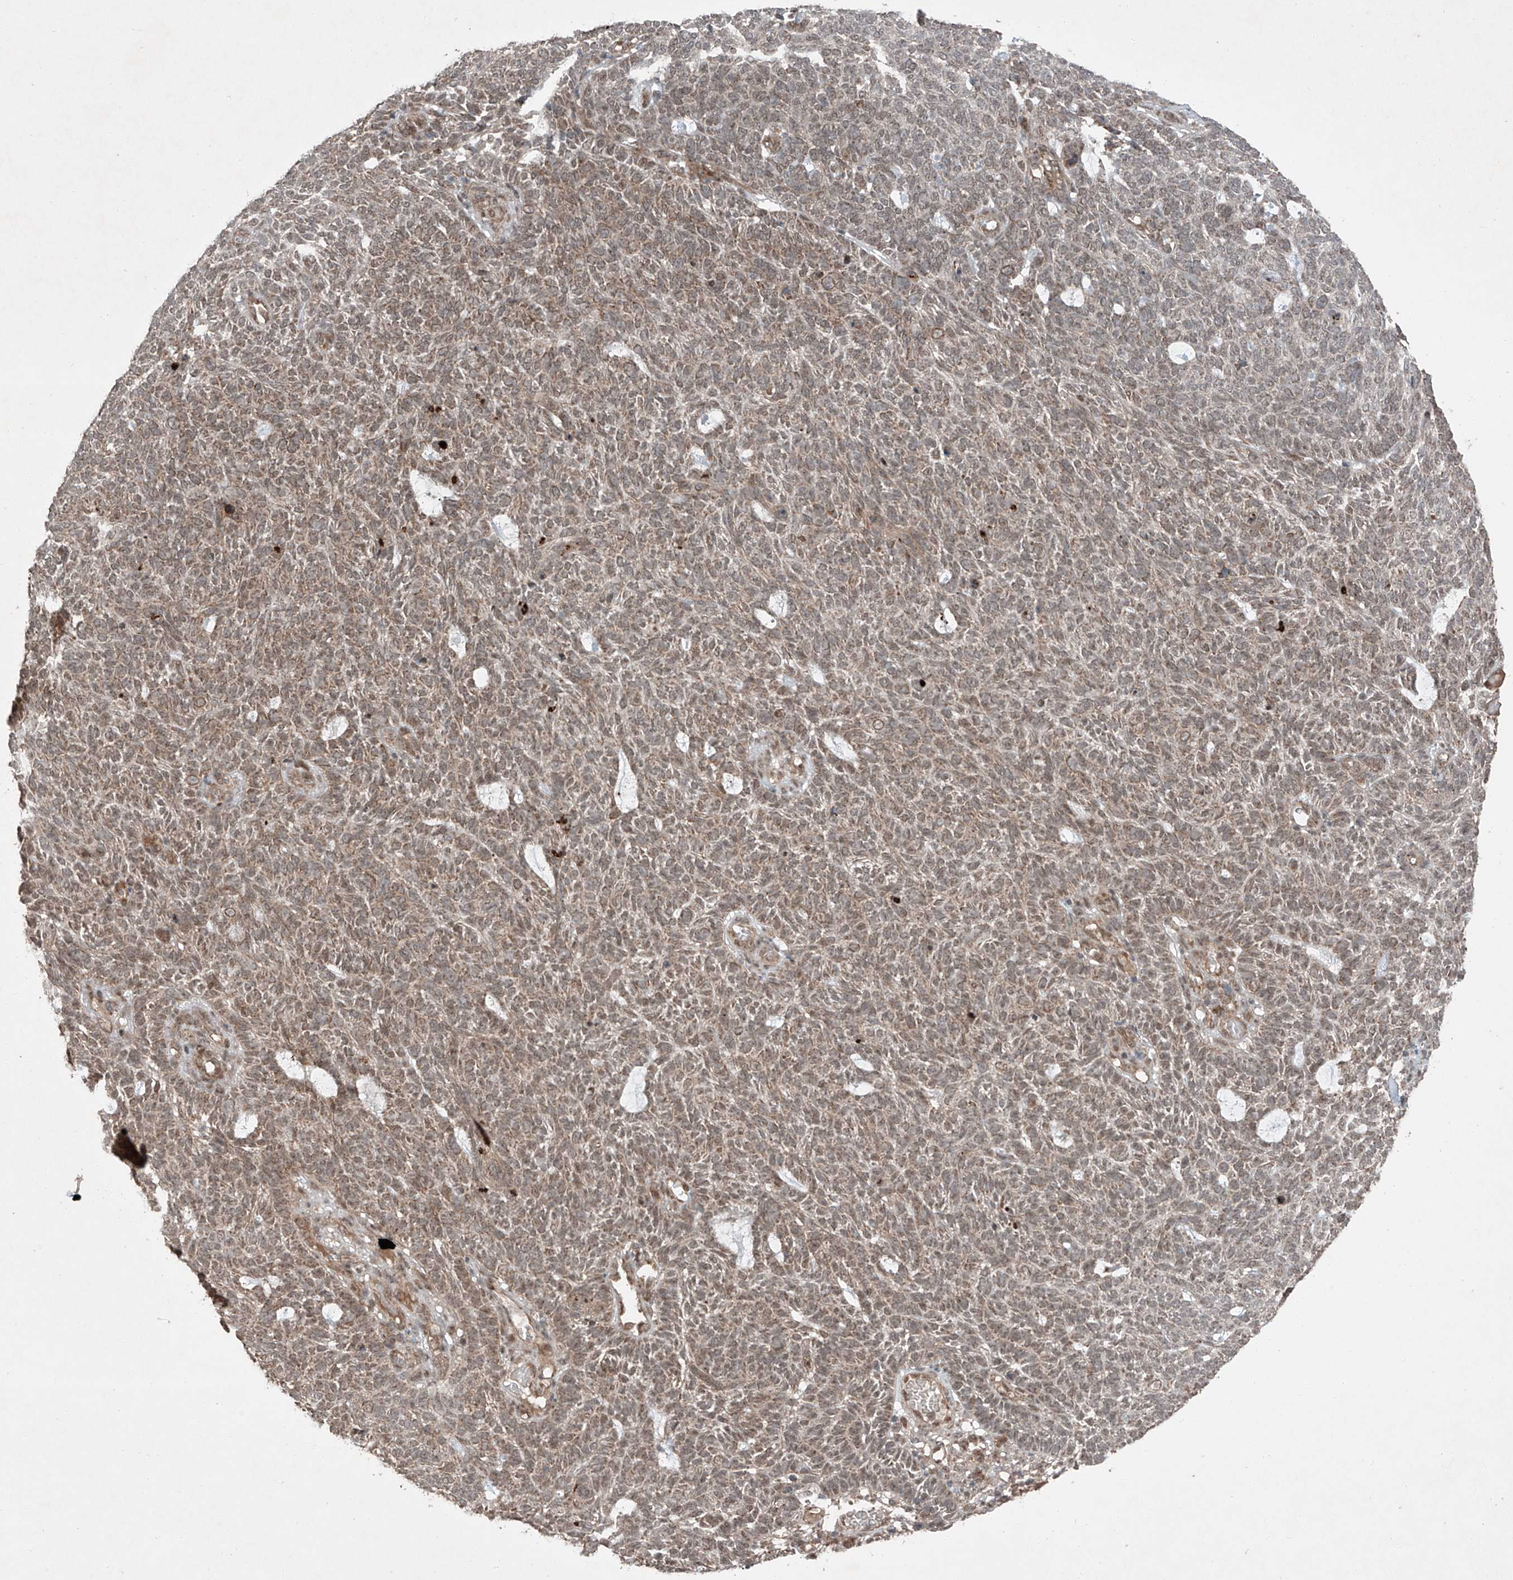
{"staining": {"intensity": "weak", "quantity": ">75%", "location": "cytoplasmic/membranous,nuclear"}, "tissue": "skin cancer", "cell_type": "Tumor cells", "image_type": "cancer", "snomed": [{"axis": "morphology", "description": "Squamous cell carcinoma, NOS"}, {"axis": "topography", "description": "Skin"}], "caption": "Squamous cell carcinoma (skin) tissue displays weak cytoplasmic/membranous and nuclear positivity in approximately >75% of tumor cells", "gene": "ZNF620", "patient": {"sex": "female", "age": 90}}